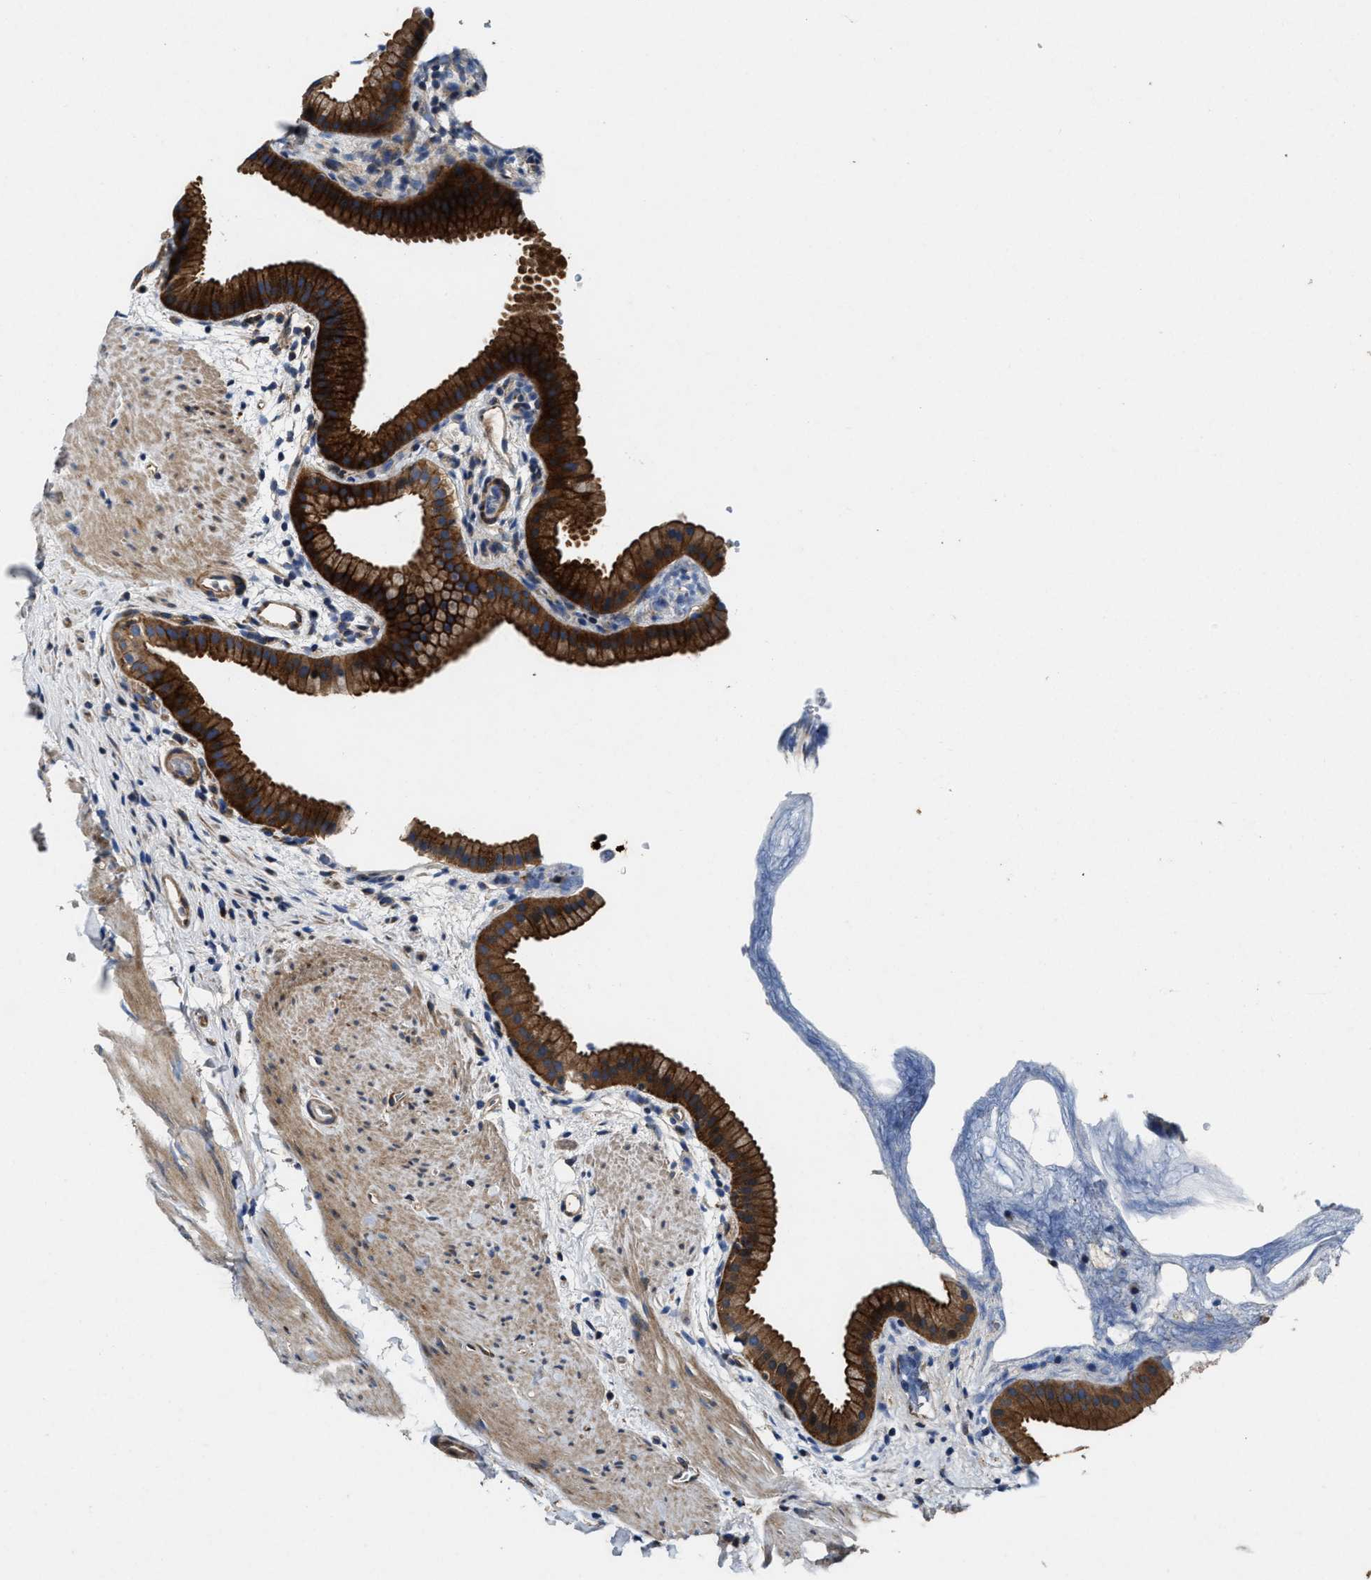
{"staining": {"intensity": "strong", "quantity": ">75%", "location": "cytoplasmic/membranous"}, "tissue": "gallbladder", "cell_type": "Glandular cells", "image_type": "normal", "snomed": [{"axis": "morphology", "description": "Normal tissue, NOS"}, {"axis": "topography", "description": "Gallbladder"}], "caption": "Immunohistochemical staining of normal gallbladder displays >75% levels of strong cytoplasmic/membranous protein staining in about >75% of glandular cells.", "gene": "PTAR1", "patient": {"sex": "female", "age": 64}}